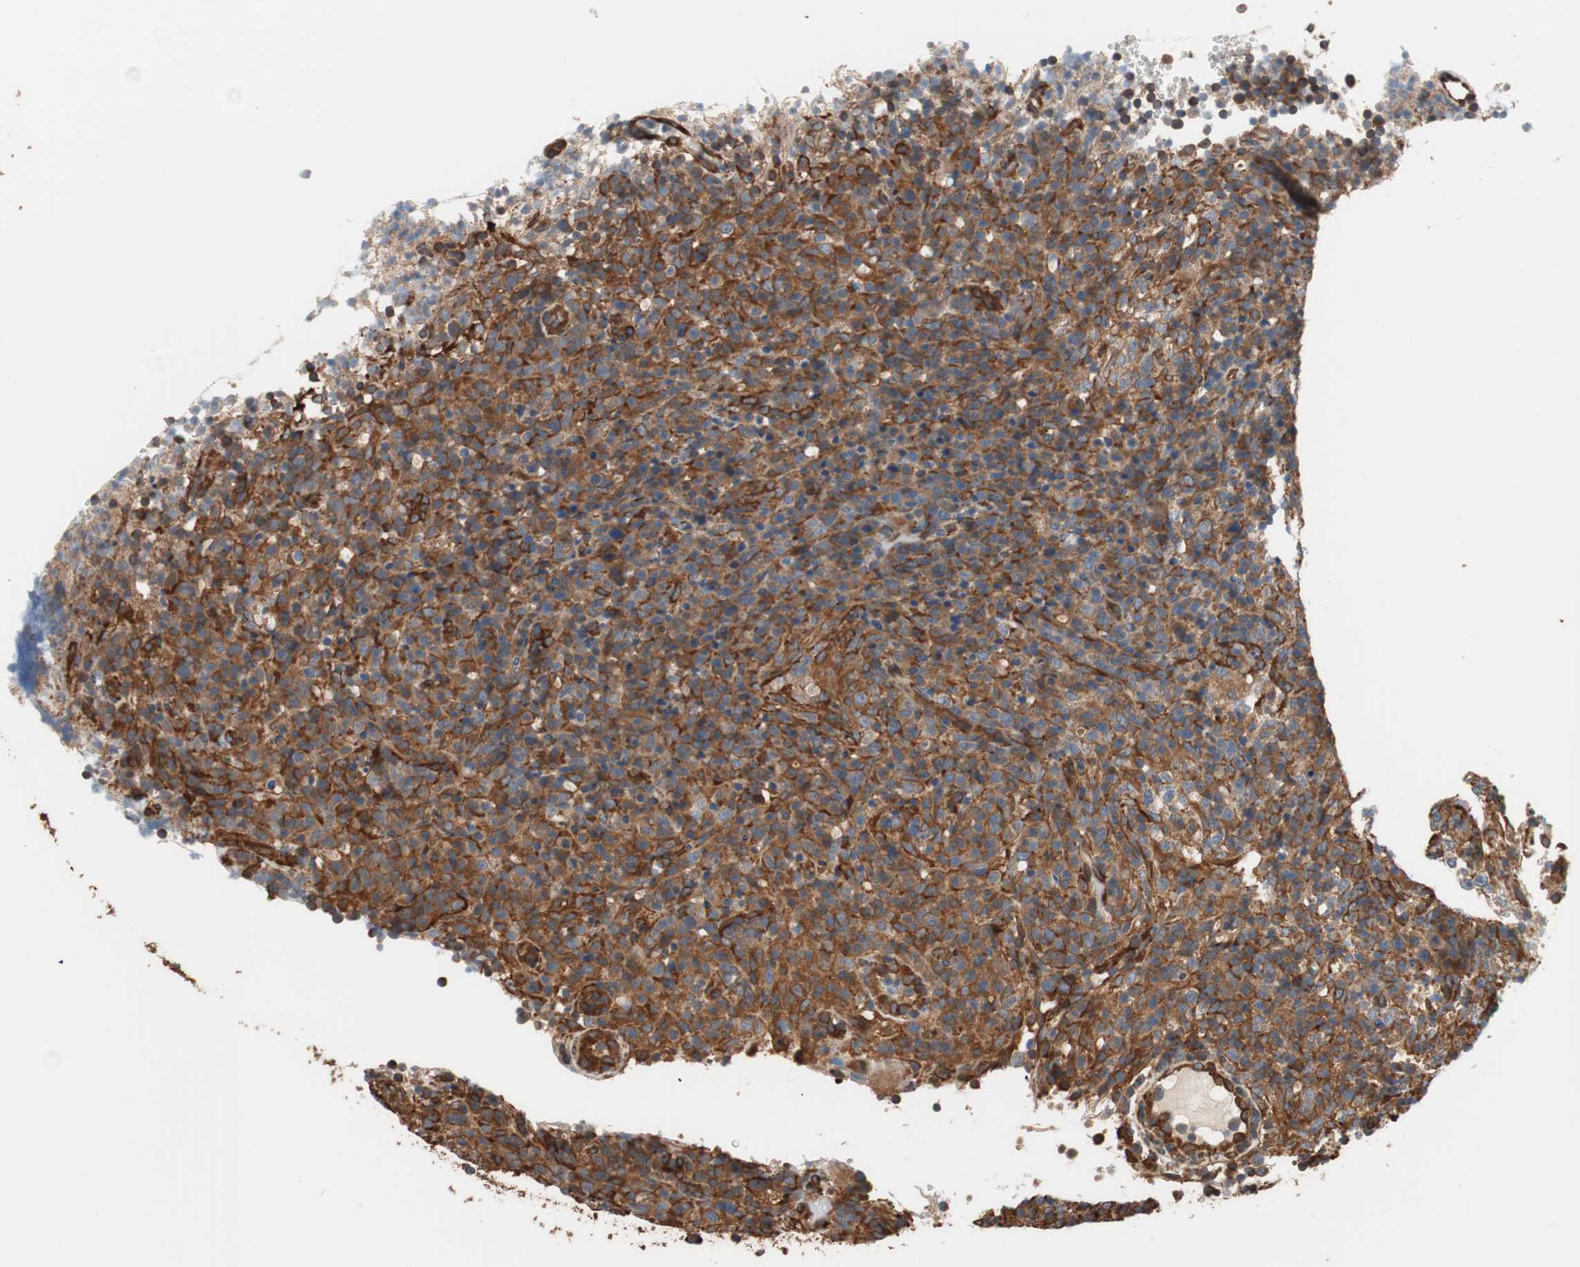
{"staining": {"intensity": "strong", "quantity": ">75%", "location": "cytoplasmic/membranous"}, "tissue": "lymphoma", "cell_type": "Tumor cells", "image_type": "cancer", "snomed": [{"axis": "morphology", "description": "Malignant lymphoma, non-Hodgkin's type, High grade"}, {"axis": "topography", "description": "Lymph node"}], "caption": "Human lymphoma stained with a brown dye reveals strong cytoplasmic/membranous positive expression in about >75% of tumor cells.", "gene": "GPSM2", "patient": {"sex": "female", "age": 76}}